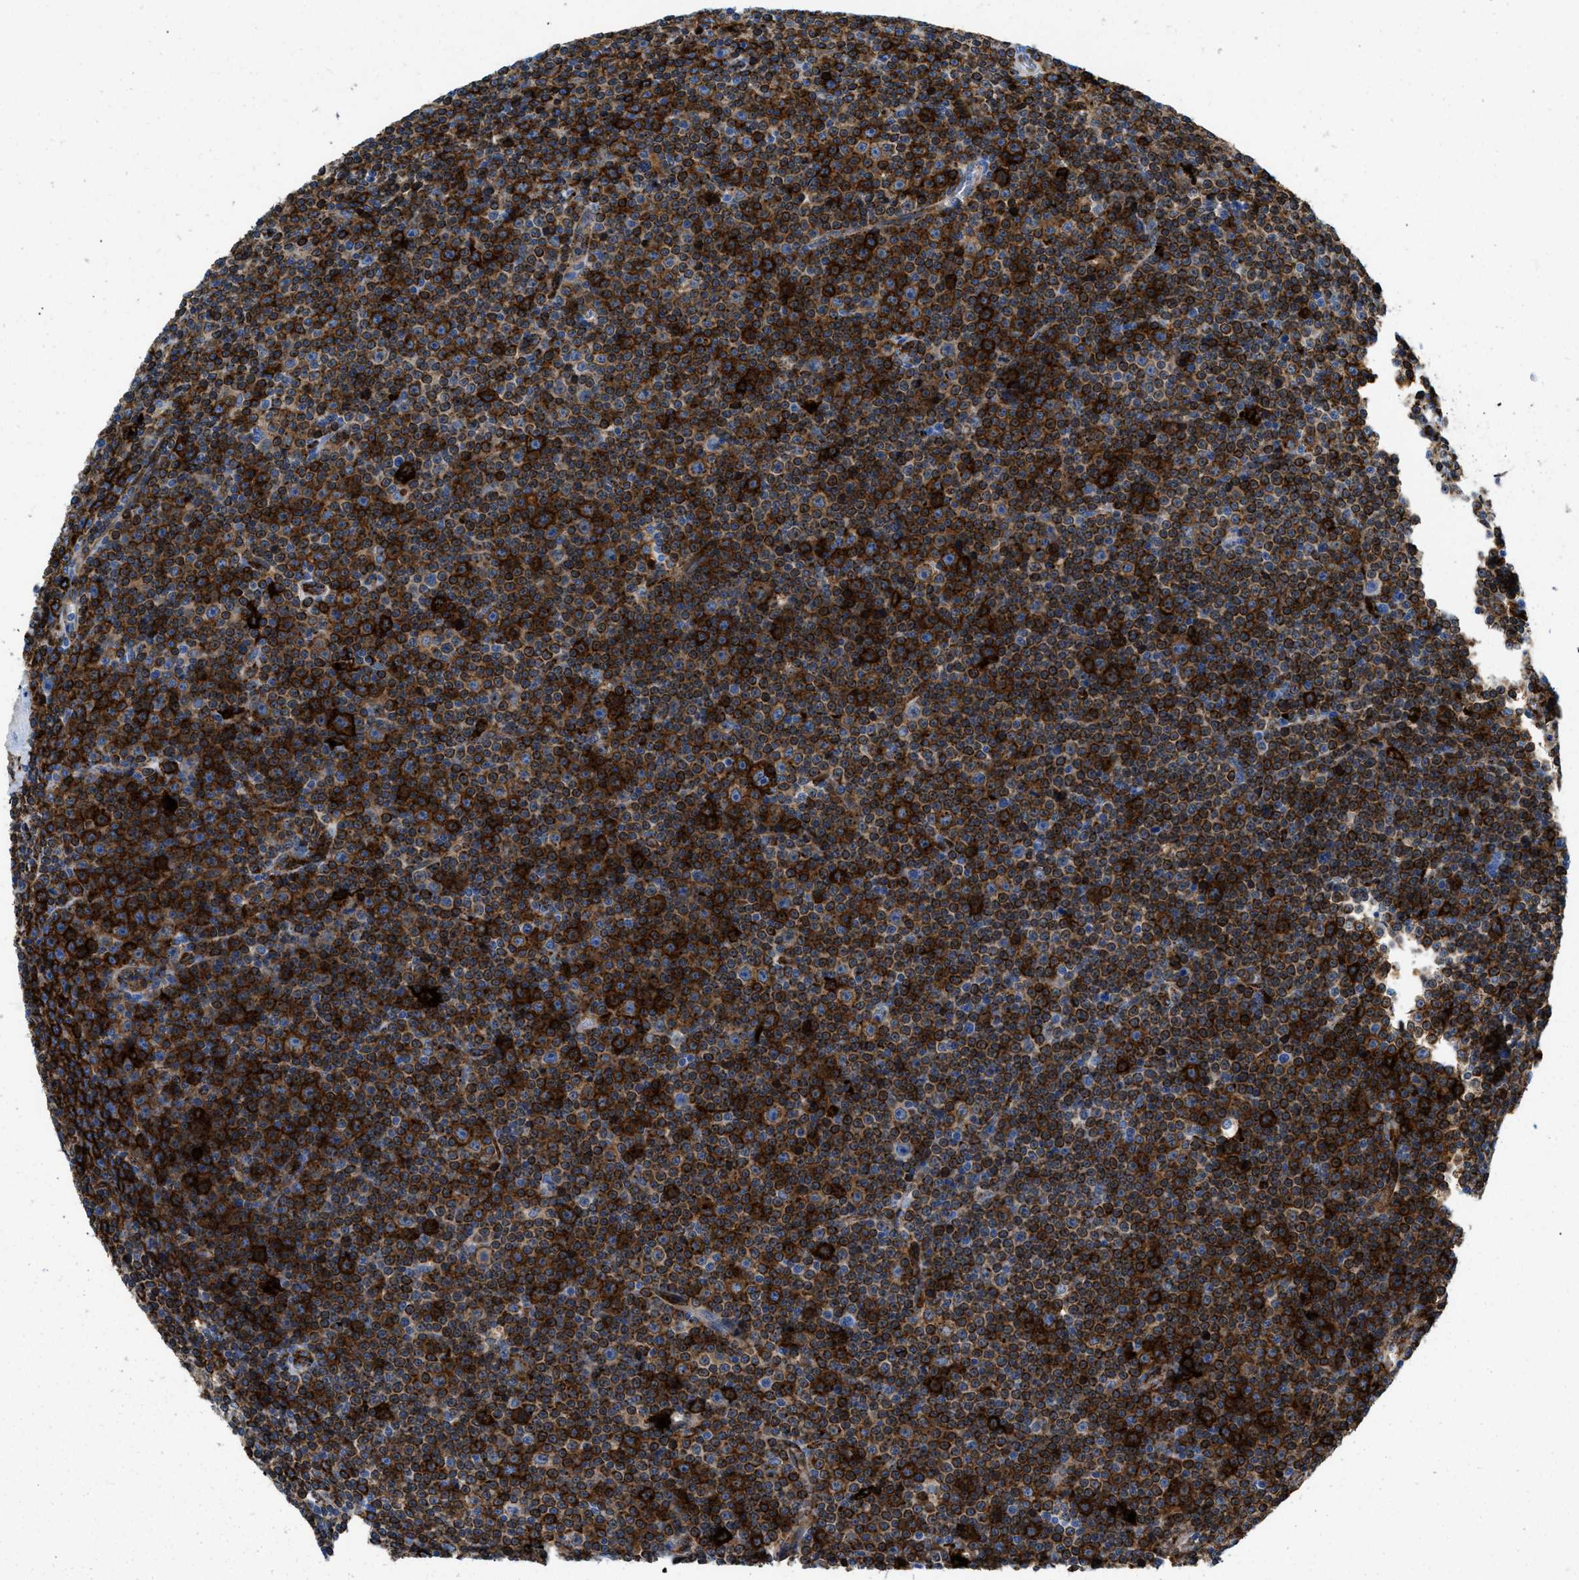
{"staining": {"intensity": "strong", "quantity": ">75%", "location": "cytoplasmic/membranous"}, "tissue": "lymphoma", "cell_type": "Tumor cells", "image_type": "cancer", "snomed": [{"axis": "morphology", "description": "Malignant lymphoma, non-Hodgkin's type, Low grade"}, {"axis": "topography", "description": "Lymph node"}], "caption": "Protein analysis of lymphoma tissue shows strong cytoplasmic/membranous expression in about >75% of tumor cells.", "gene": "CD226", "patient": {"sex": "female", "age": 67}}